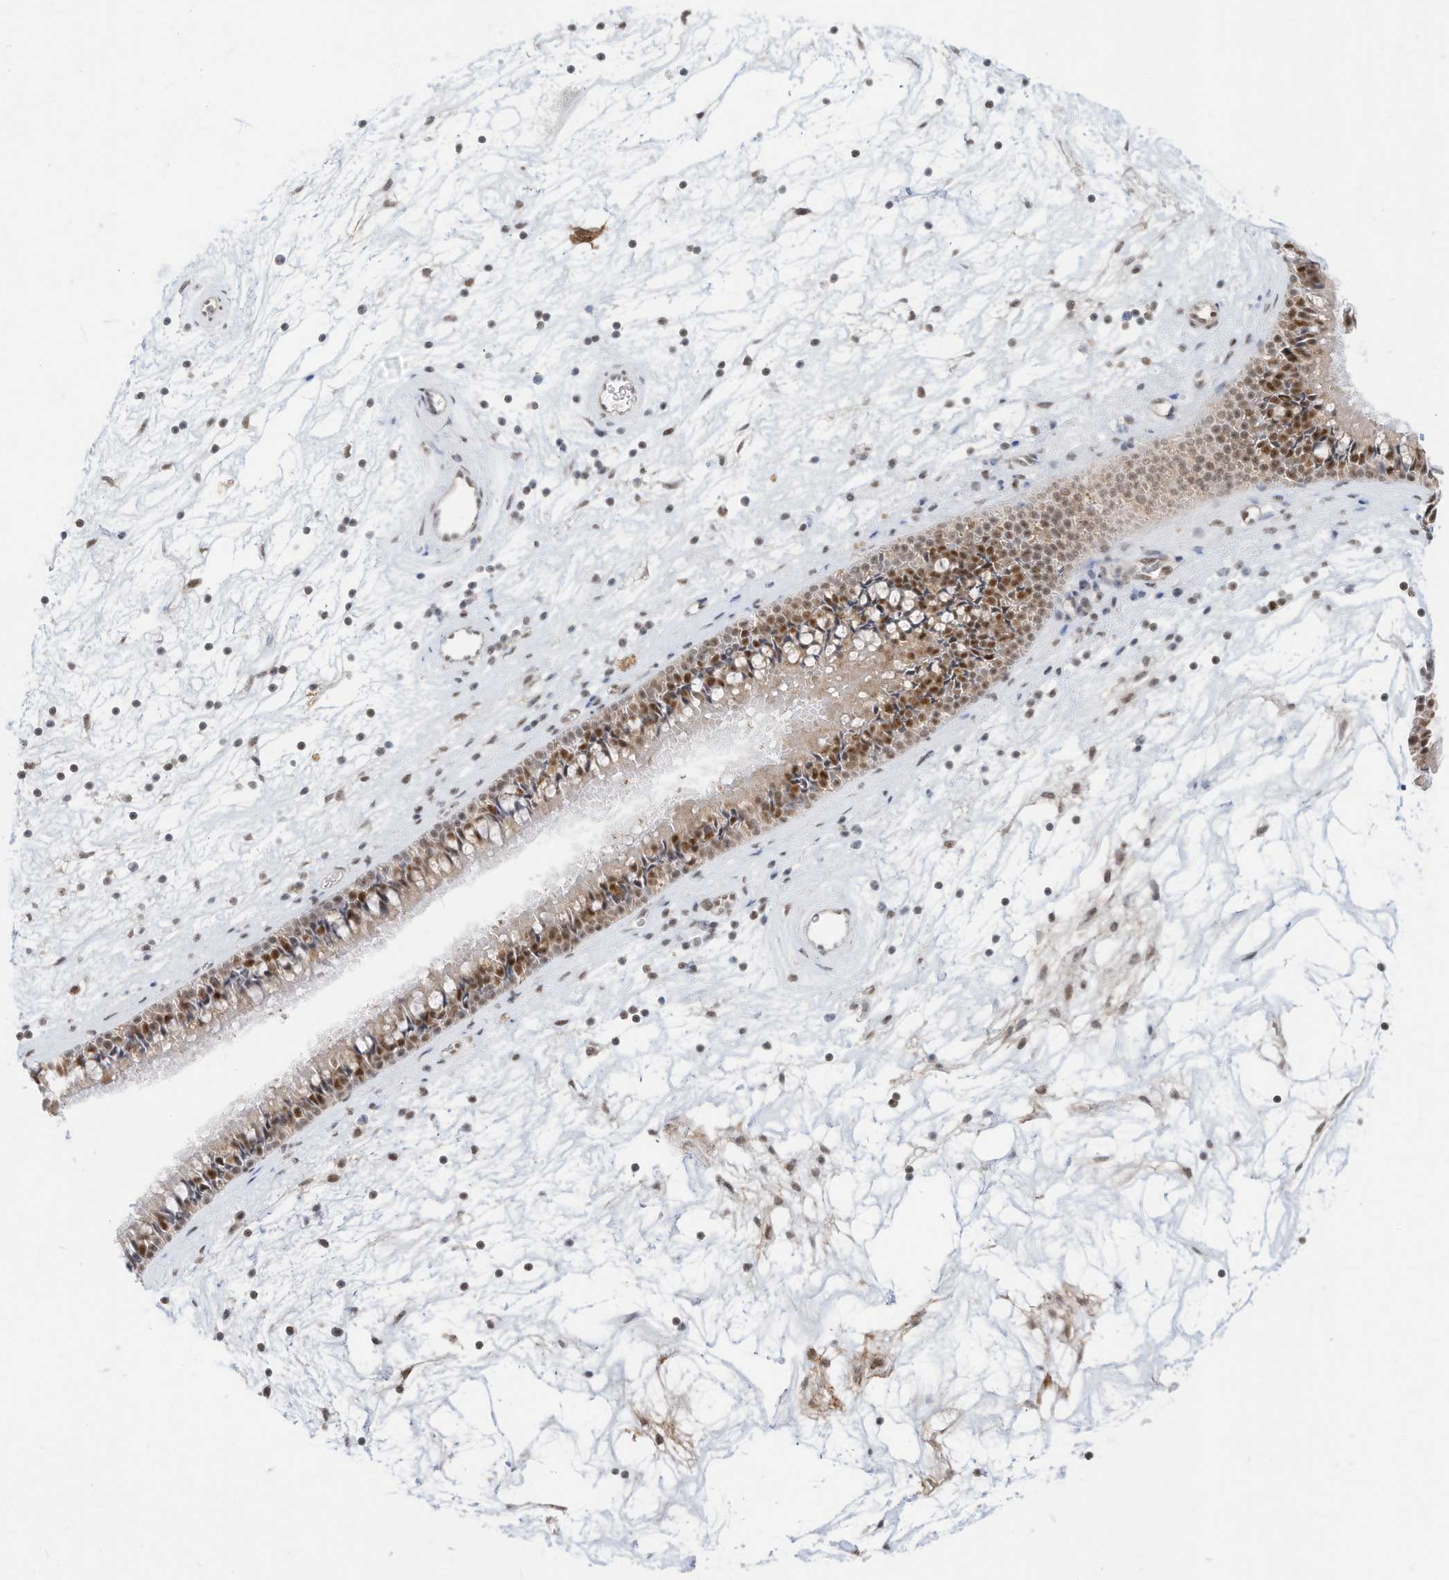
{"staining": {"intensity": "moderate", "quantity": ">75%", "location": "nuclear"}, "tissue": "nasopharynx", "cell_type": "Respiratory epithelial cells", "image_type": "normal", "snomed": [{"axis": "morphology", "description": "Normal tissue, NOS"}, {"axis": "topography", "description": "Nasopharynx"}], "caption": "Immunohistochemical staining of normal human nasopharynx reveals >75% levels of moderate nuclear protein staining in approximately >75% of respiratory epithelial cells.", "gene": "OGT", "patient": {"sex": "male", "age": 64}}